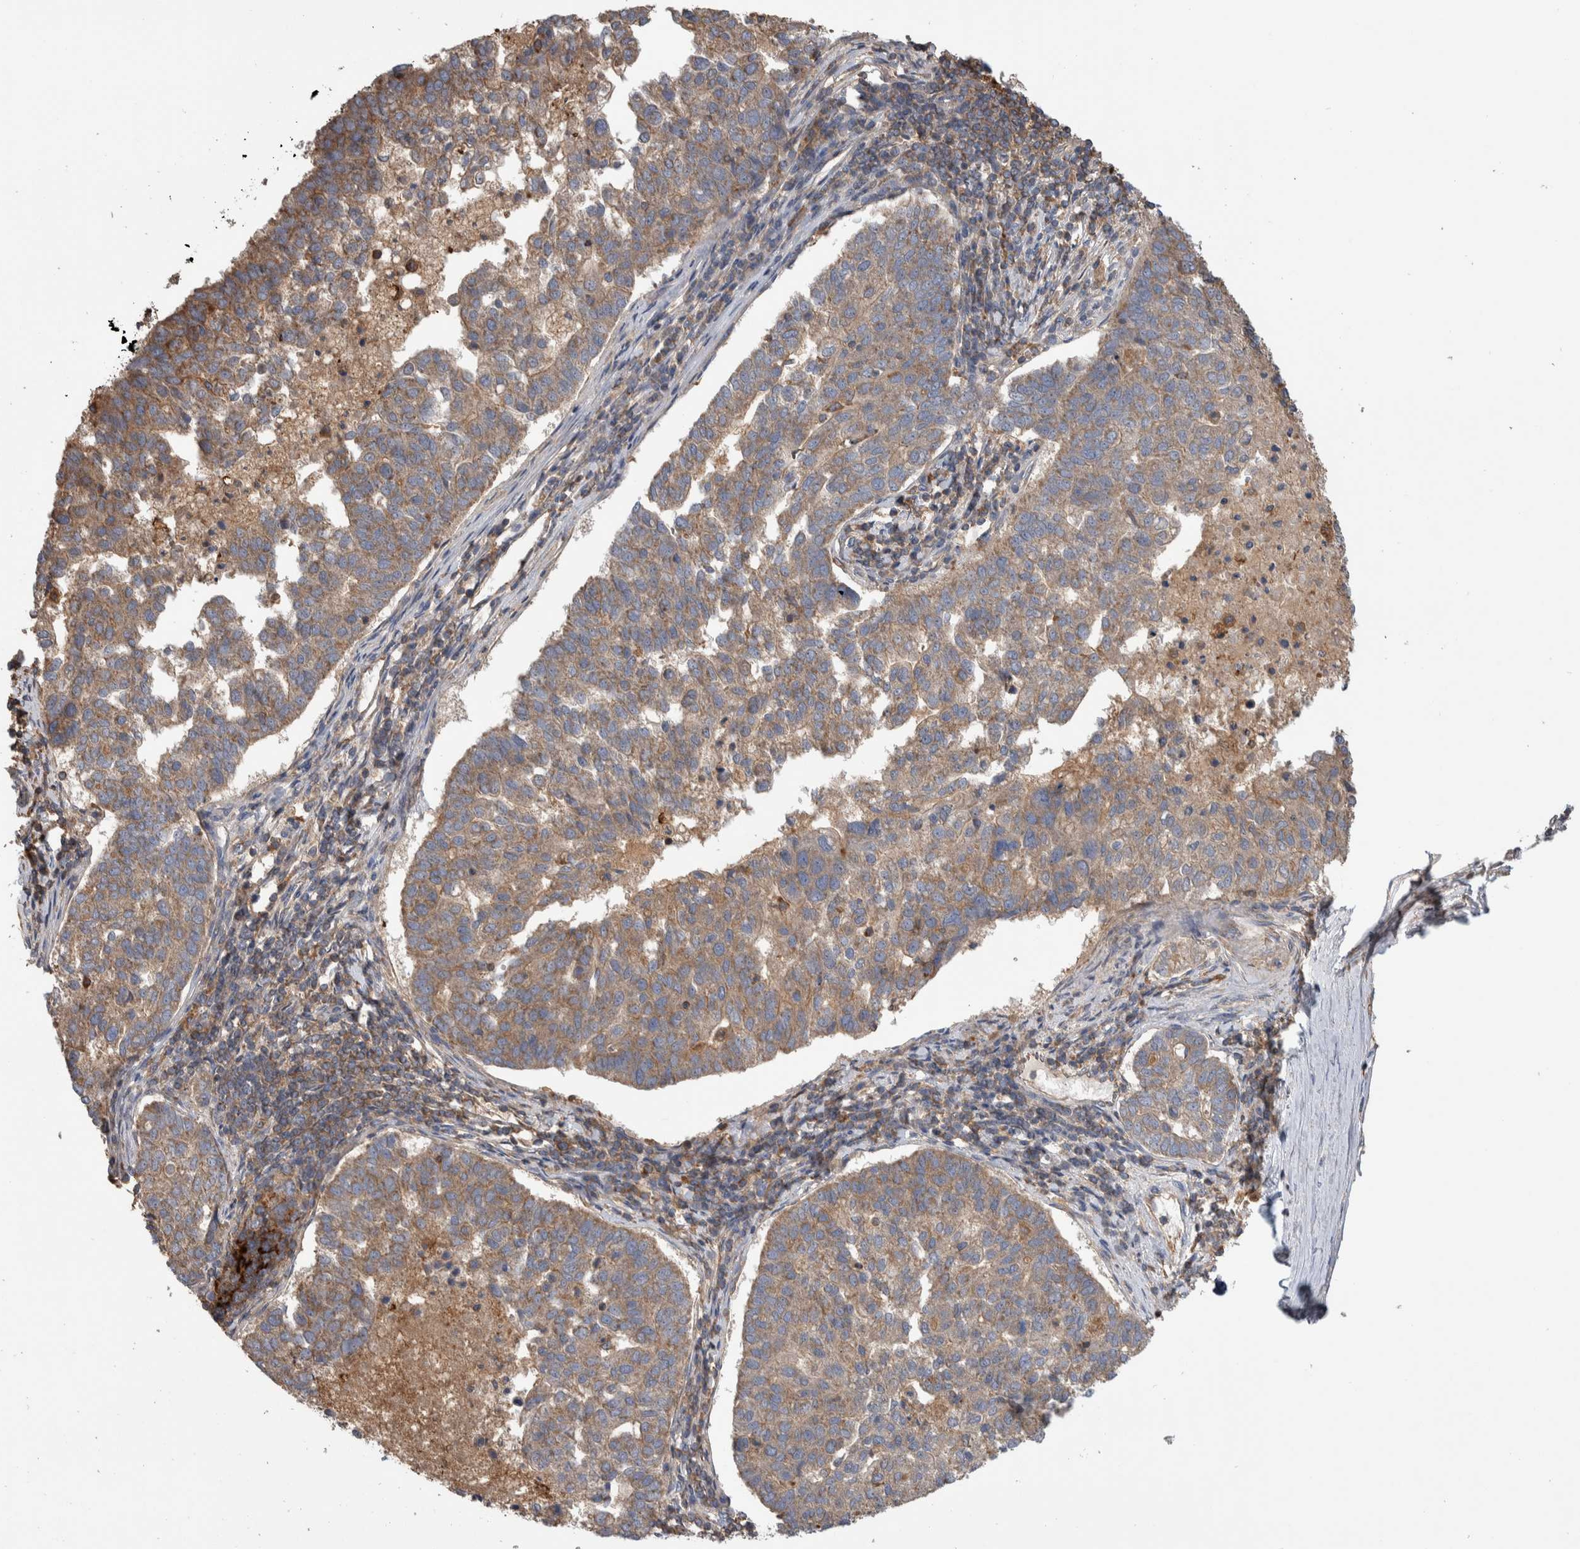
{"staining": {"intensity": "weak", "quantity": ">75%", "location": "cytoplasmic/membranous"}, "tissue": "pancreatic cancer", "cell_type": "Tumor cells", "image_type": "cancer", "snomed": [{"axis": "morphology", "description": "Adenocarcinoma, NOS"}, {"axis": "topography", "description": "Pancreas"}], "caption": "Immunohistochemistry staining of pancreatic cancer, which reveals low levels of weak cytoplasmic/membranous expression in approximately >75% of tumor cells indicating weak cytoplasmic/membranous protein positivity. The staining was performed using DAB (3,3'-diaminobenzidine) (brown) for protein detection and nuclei were counterstained in hematoxylin (blue).", "gene": "SDCBP", "patient": {"sex": "female", "age": 61}}